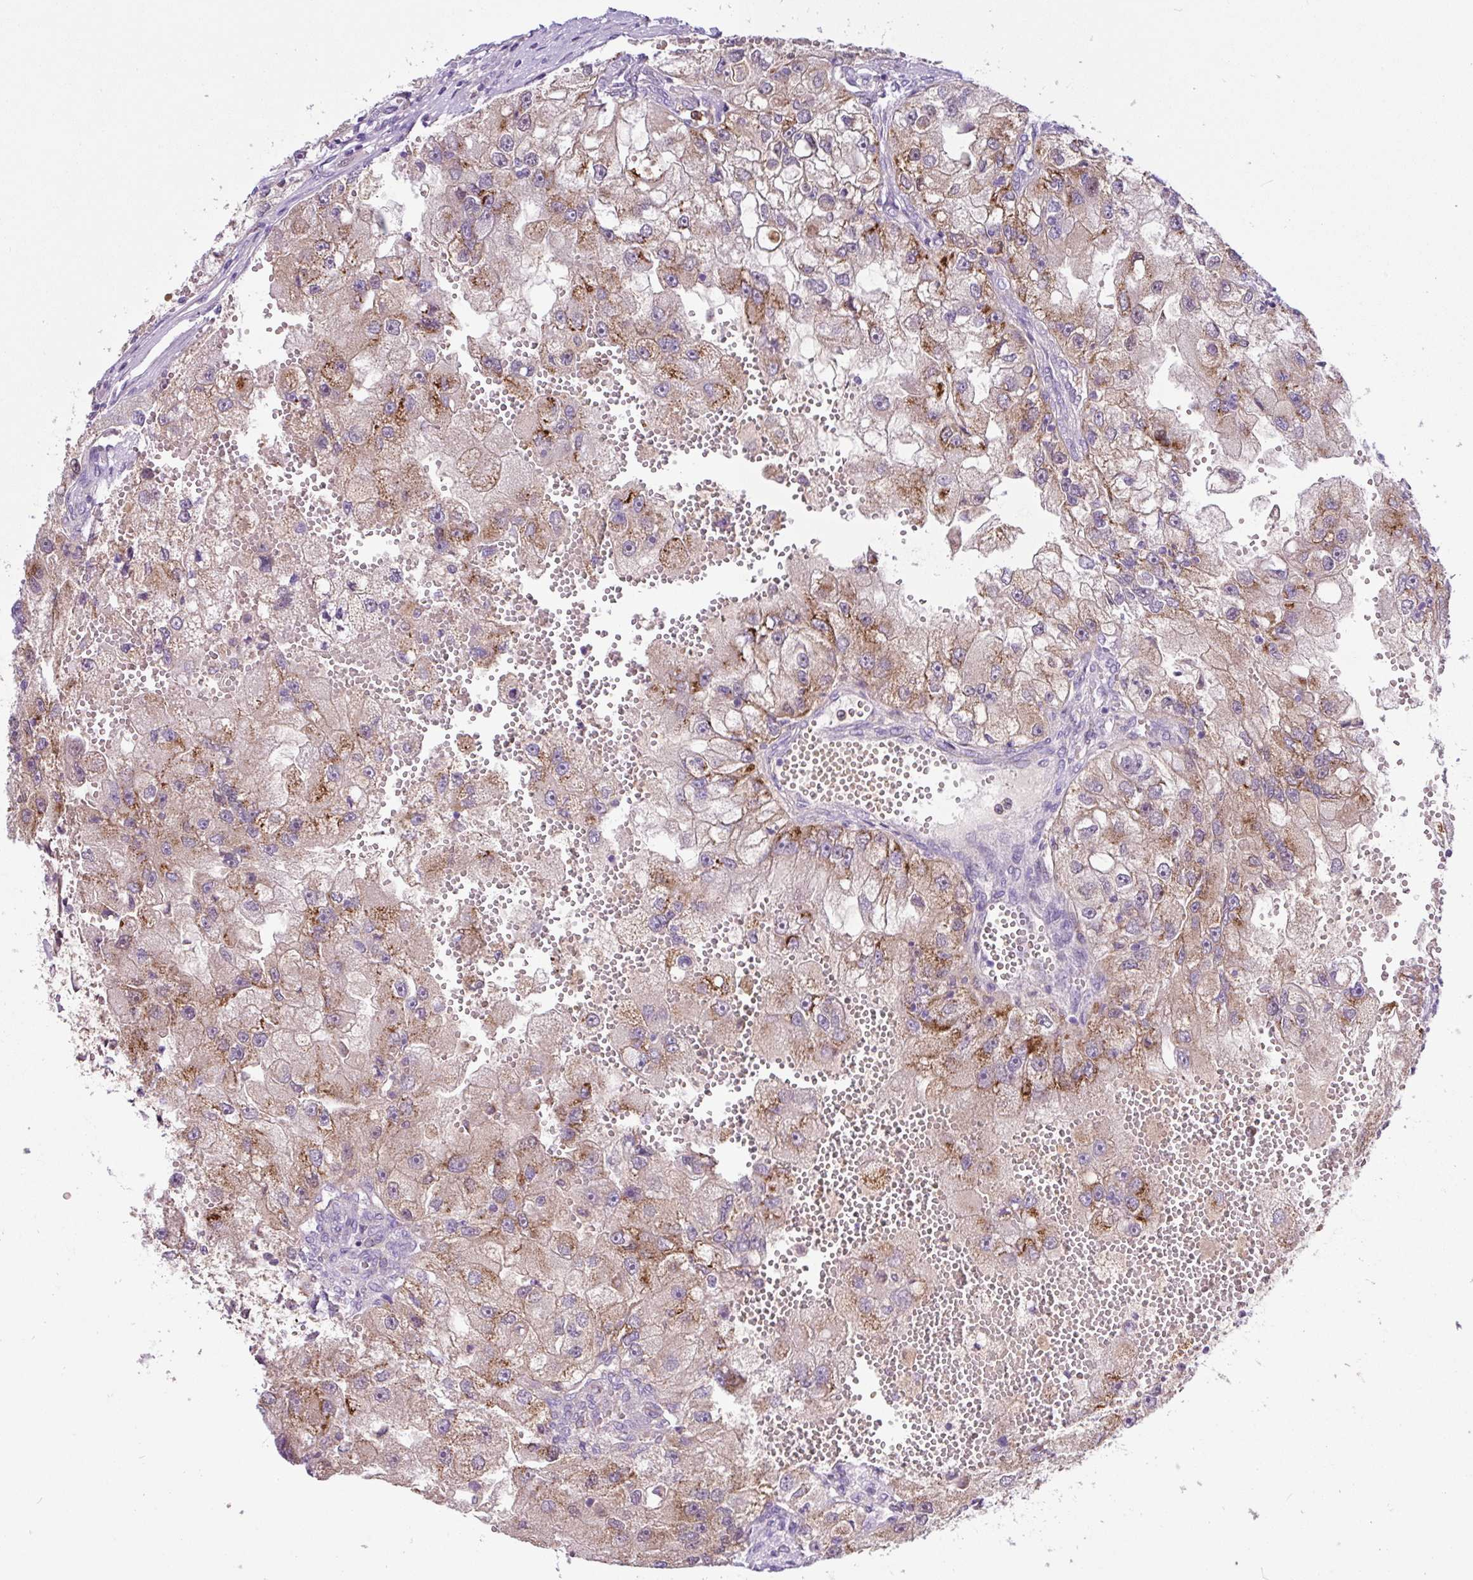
{"staining": {"intensity": "moderate", "quantity": ">75%", "location": "cytoplasmic/membranous"}, "tissue": "renal cancer", "cell_type": "Tumor cells", "image_type": "cancer", "snomed": [{"axis": "morphology", "description": "Adenocarcinoma, NOS"}, {"axis": "topography", "description": "Kidney"}], "caption": "DAB (3,3'-diaminobenzidine) immunohistochemical staining of human renal adenocarcinoma exhibits moderate cytoplasmic/membranous protein expression in approximately >75% of tumor cells.", "gene": "TONSL", "patient": {"sex": "male", "age": 63}}